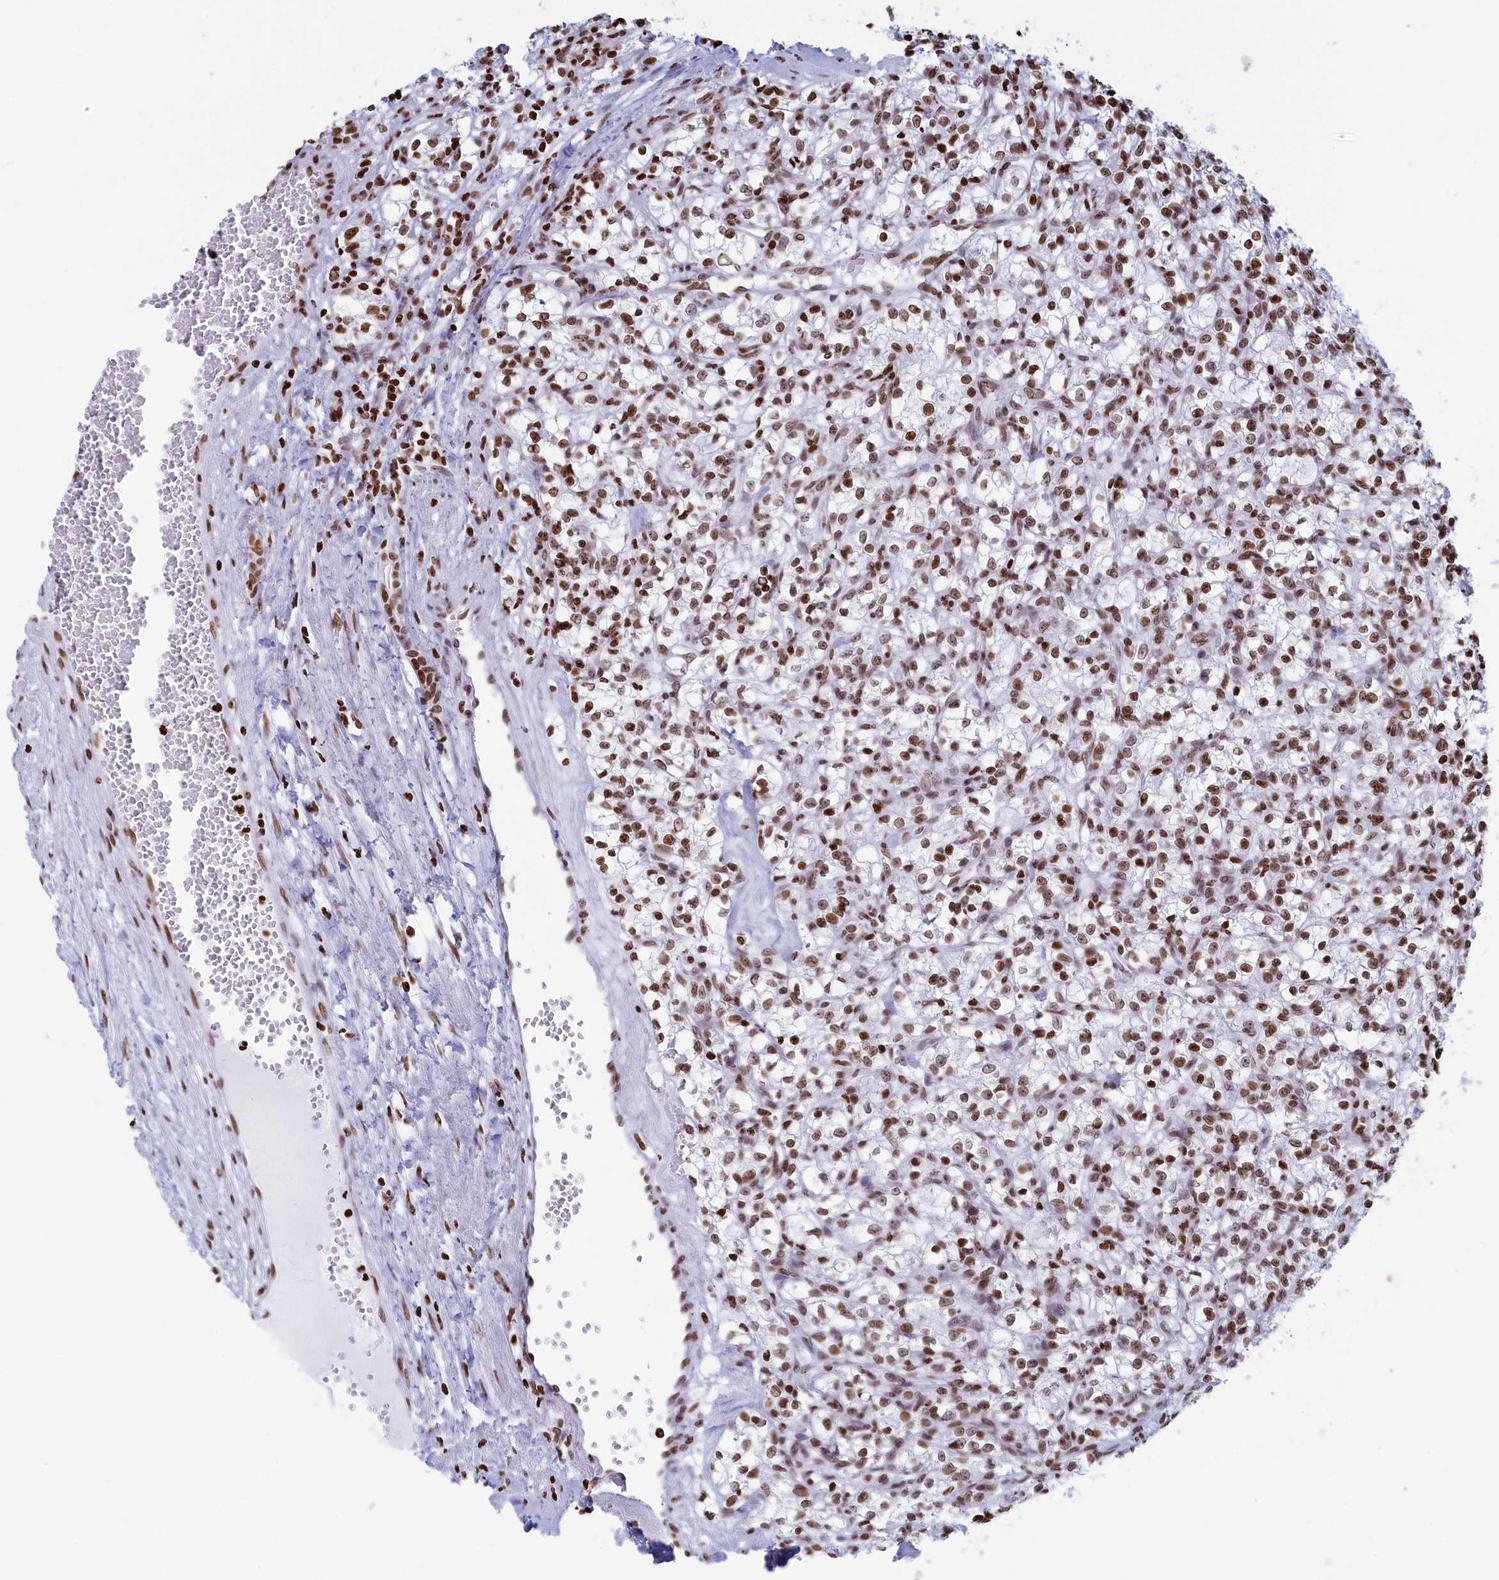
{"staining": {"intensity": "moderate", "quantity": ">75%", "location": "nuclear"}, "tissue": "renal cancer", "cell_type": "Tumor cells", "image_type": "cancer", "snomed": [{"axis": "morphology", "description": "Adenocarcinoma, NOS"}, {"axis": "topography", "description": "Kidney"}], "caption": "Renal cancer stained with DAB (3,3'-diaminobenzidine) IHC exhibits medium levels of moderate nuclear expression in about >75% of tumor cells. (Brightfield microscopy of DAB IHC at high magnification).", "gene": "APOBEC3A", "patient": {"sex": "female", "age": 59}}